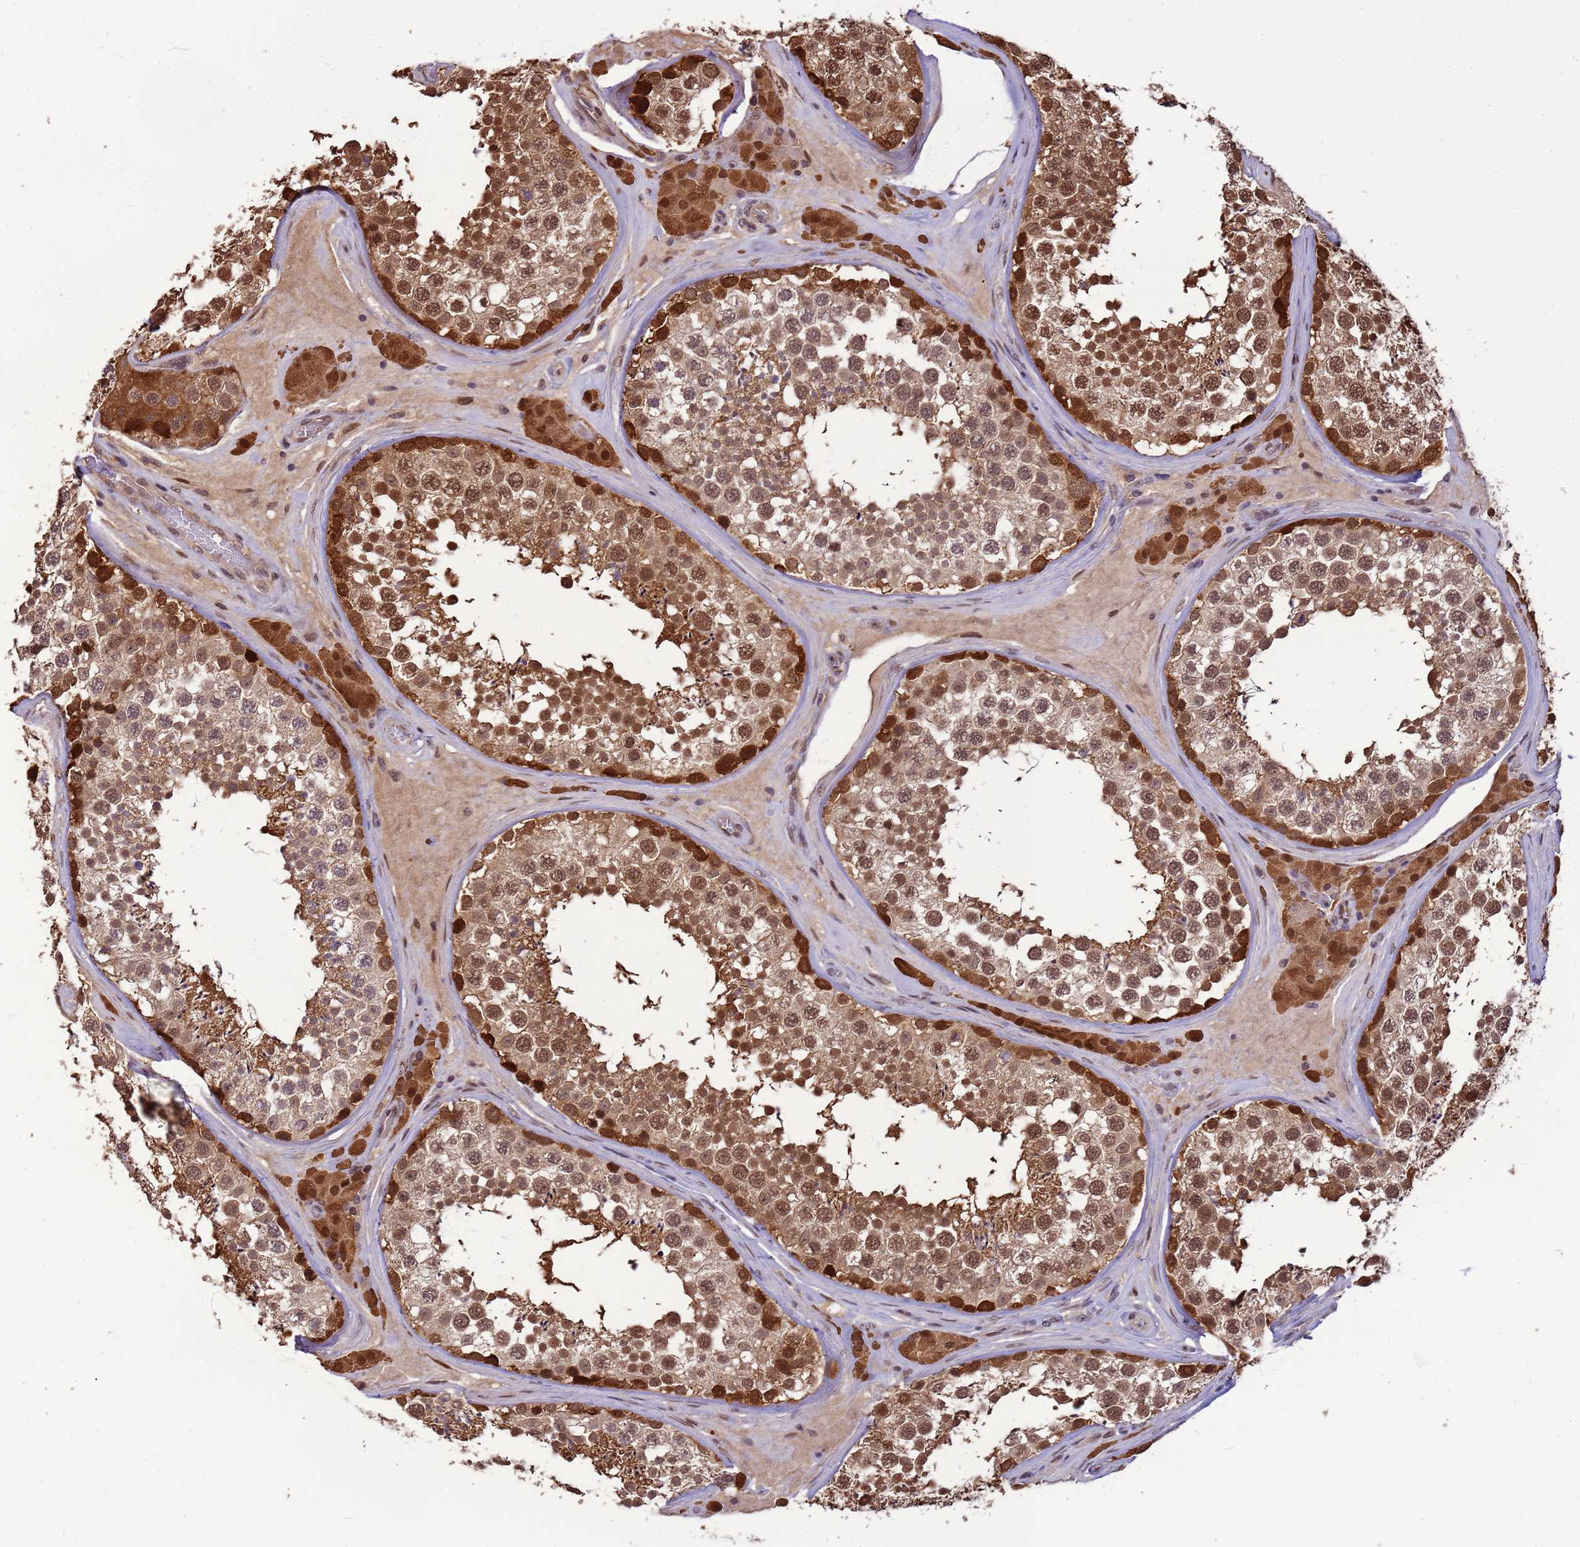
{"staining": {"intensity": "strong", "quantity": ">75%", "location": "cytoplasmic/membranous,nuclear"}, "tissue": "testis", "cell_type": "Cells in seminiferous ducts", "image_type": "normal", "snomed": [{"axis": "morphology", "description": "Normal tissue, NOS"}, {"axis": "topography", "description": "Testis"}], "caption": "Approximately >75% of cells in seminiferous ducts in normal human testis display strong cytoplasmic/membranous,nuclear protein expression as visualized by brown immunohistochemical staining.", "gene": "ZBTB5", "patient": {"sex": "male", "age": 46}}